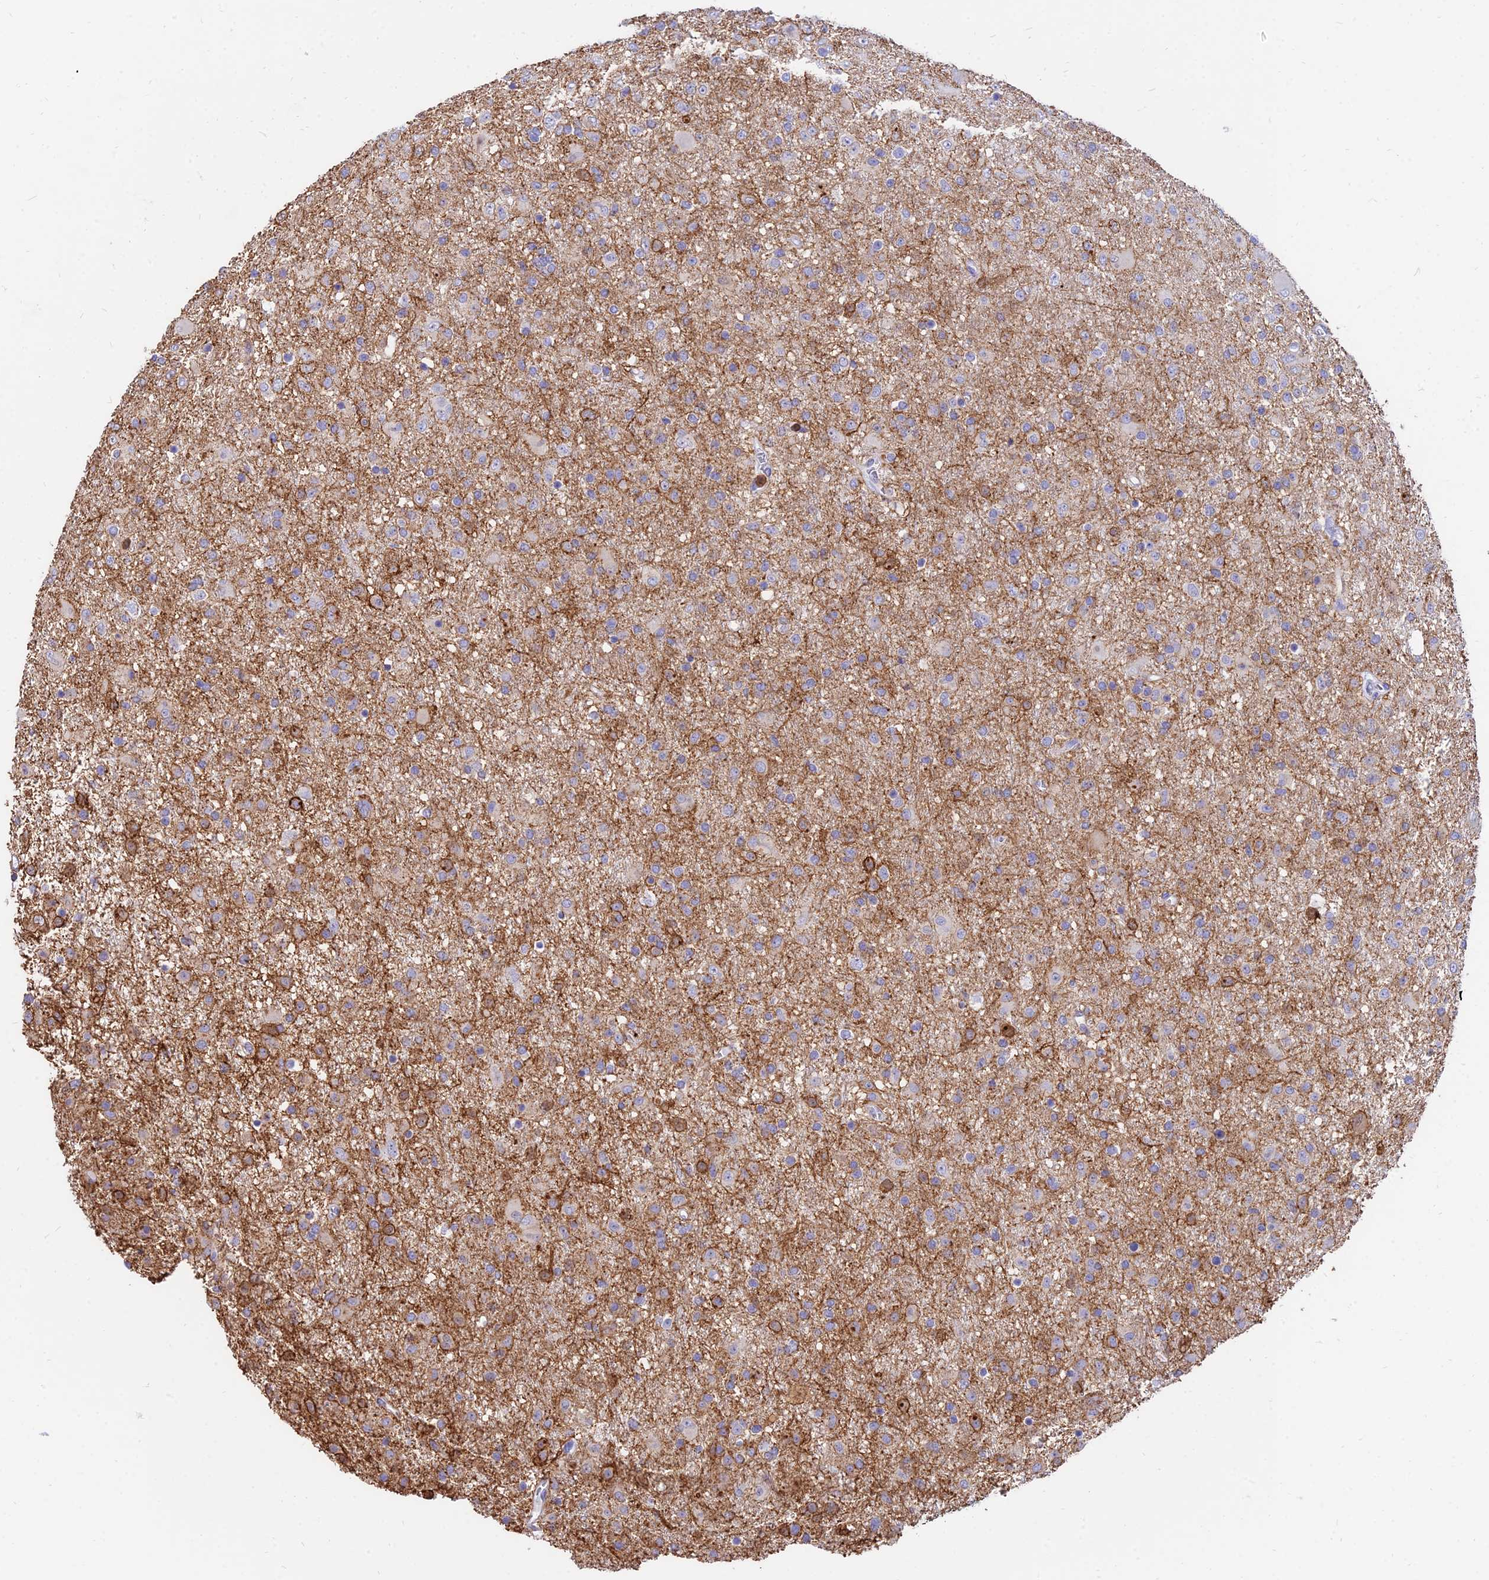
{"staining": {"intensity": "moderate", "quantity": "<25%", "location": "cytoplasmic/membranous"}, "tissue": "glioma", "cell_type": "Tumor cells", "image_type": "cancer", "snomed": [{"axis": "morphology", "description": "Glioma, malignant, Low grade"}, {"axis": "topography", "description": "Brain"}], "caption": "Immunohistochemistry of human glioma shows low levels of moderate cytoplasmic/membranous positivity in approximately <25% of tumor cells. Using DAB (3,3'-diaminobenzidine) (brown) and hematoxylin (blue) stains, captured at high magnification using brightfield microscopy.", "gene": "SREK1IP1", "patient": {"sex": "male", "age": 65}}